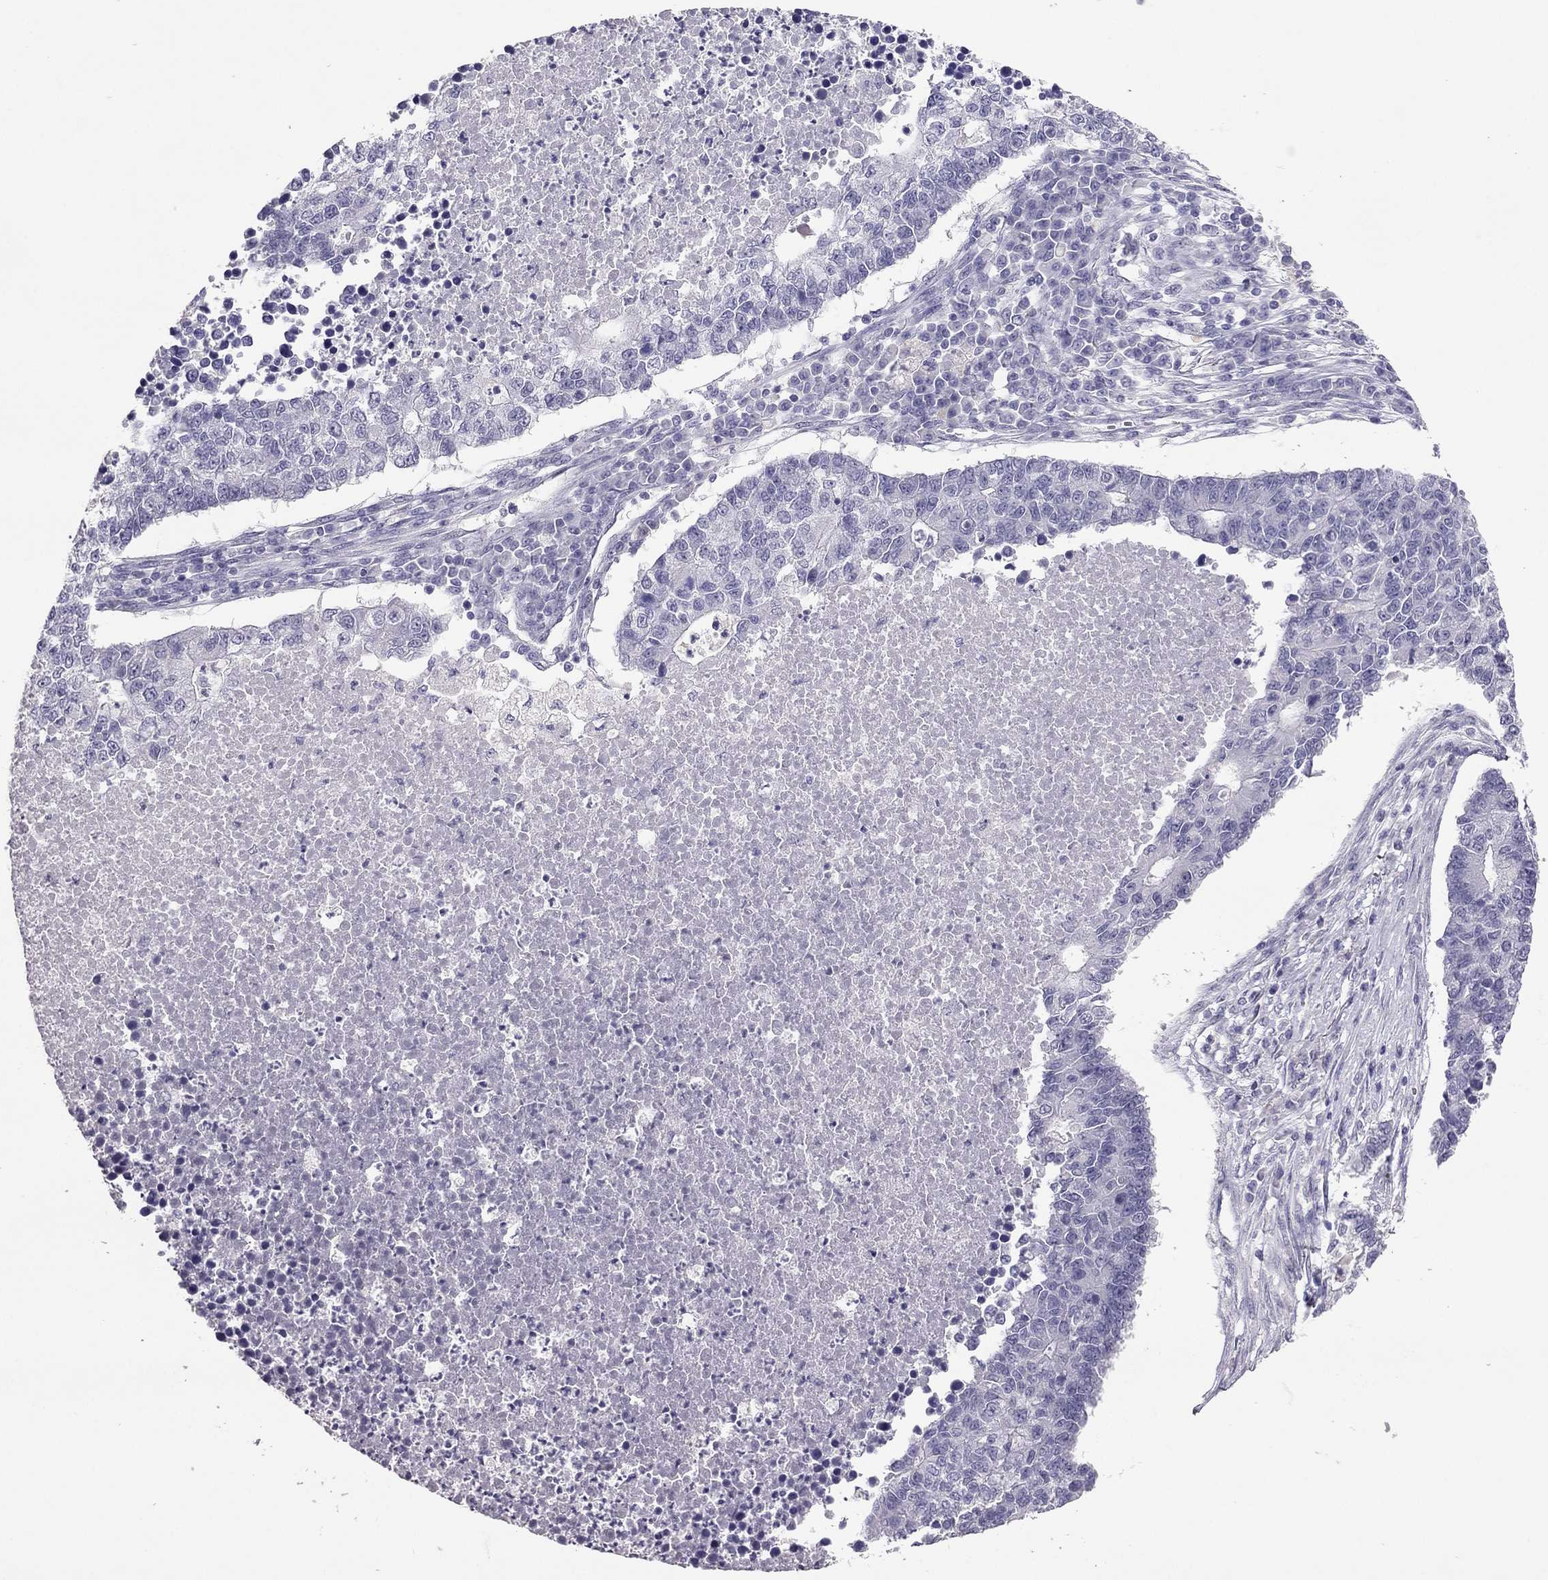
{"staining": {"intensity": "negative", "quantity": "none", "location": "none"}, "tissue": "lung cancer", "cell_type": "Tumor cells", "image_type": "cancer", "snomed": [{"axis": "morphology", "description": "Adenocarcinoma, NOS"}, {"axis": "topography", "description": "Lung"}], "caption": "There is no significant expression in tumor cells of lung cancer.", "gene": "RHO", "patient": {"sex": "male", "age": 57}}